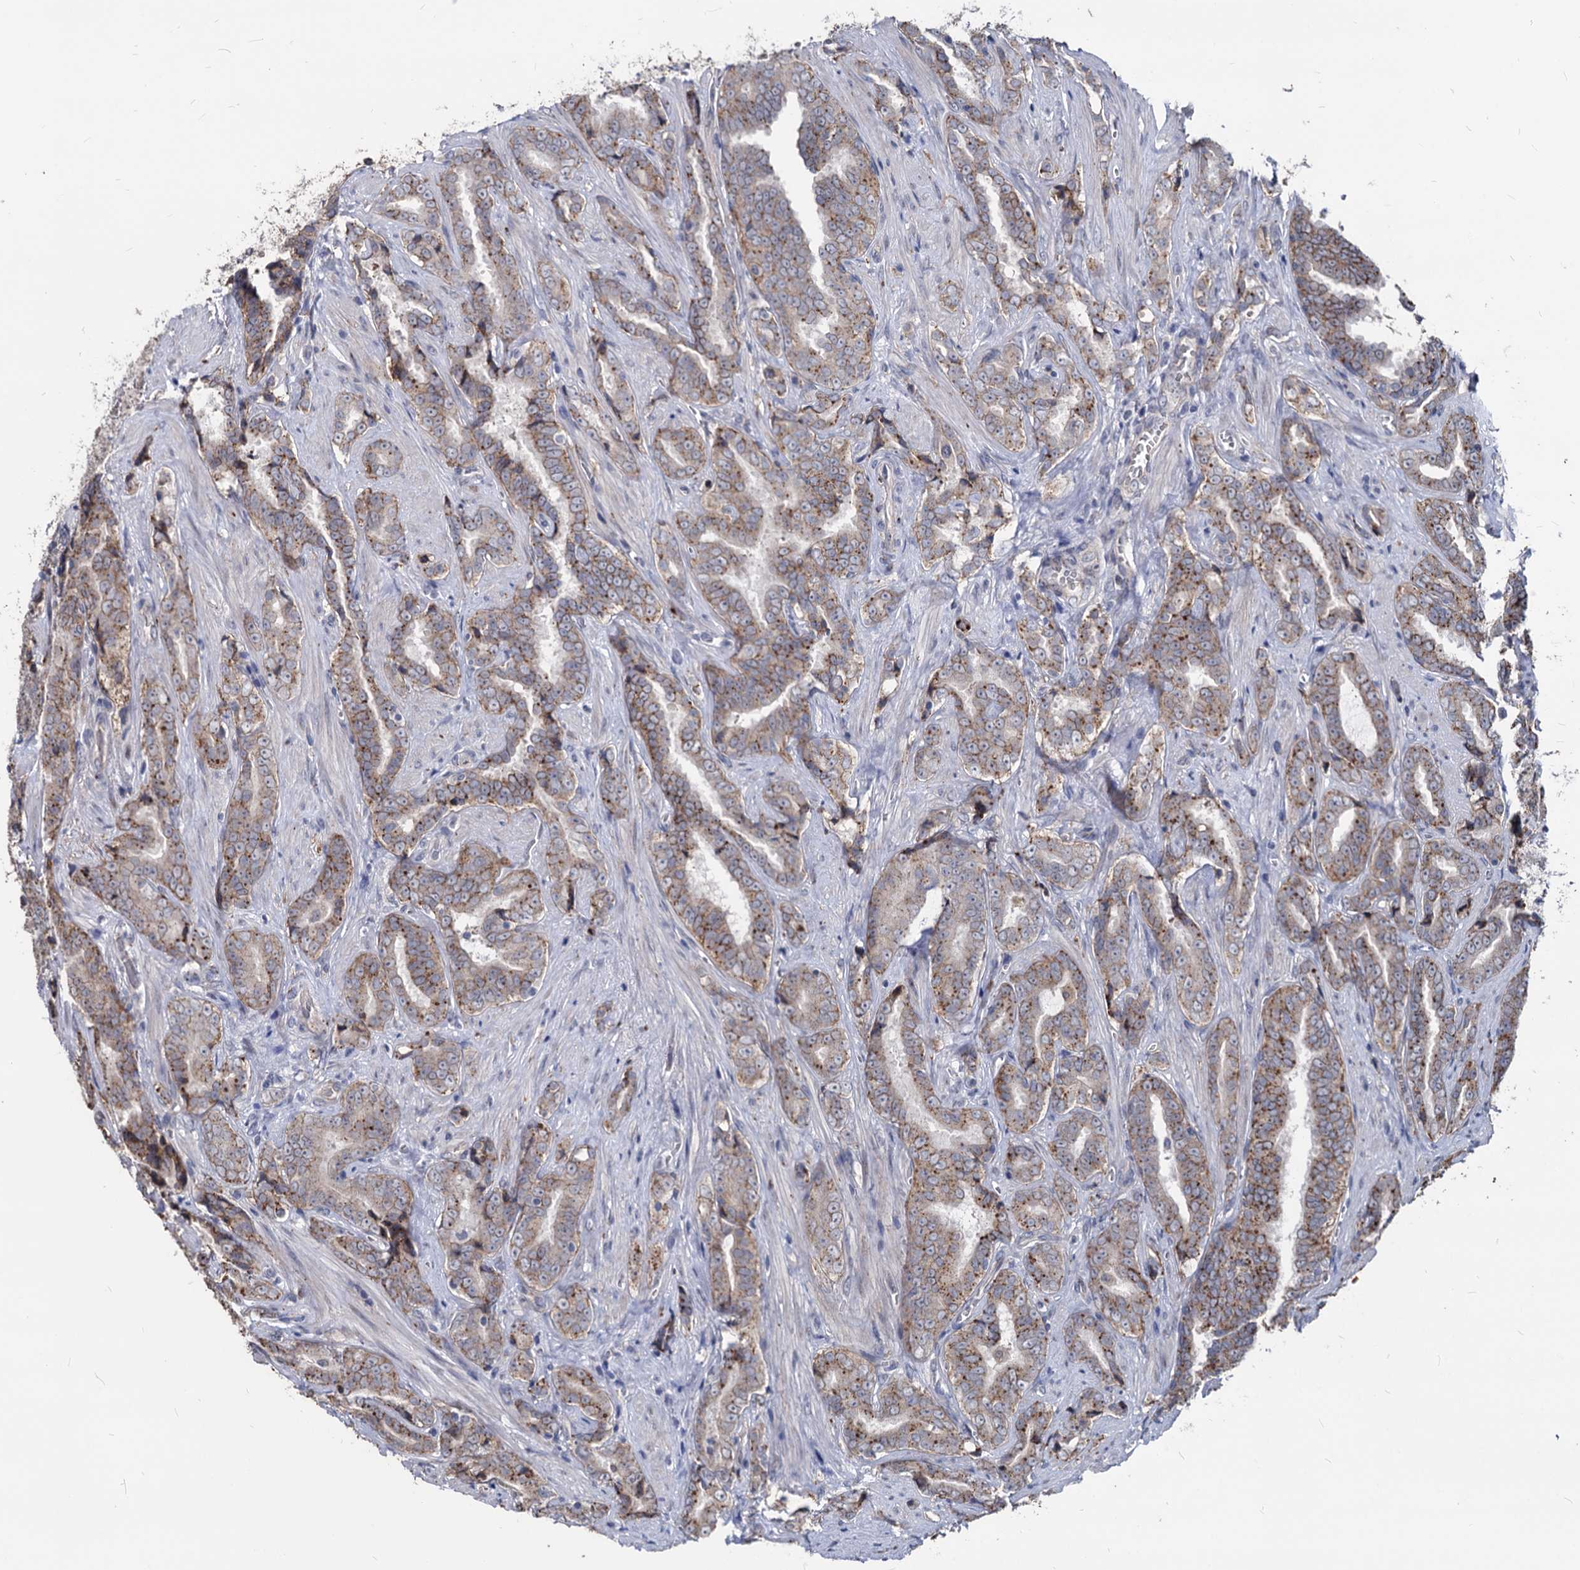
{"staining": {"intensity": "moderate", "quantity": ">75%", "location": "cytoplasmic/membranous"}, "tissue": "prostate cancer", "cell_type": "Tumor cells", "image_type": "cancer", "snomed": [{"axis": "morphology", "description": "Adenocarcinoma, High grade"}, {"axis": "topography", "description": "Prostate and seminal vesicle, NOS"}], "caption": "Prostate cancer (high-grade adenocarcinoma) tissue reveals moderate cytoplasmic/membranous staining in about >75% of tumor cells", "gene": "SMAGP", "patient": {"sex": "male", "age": 67}}